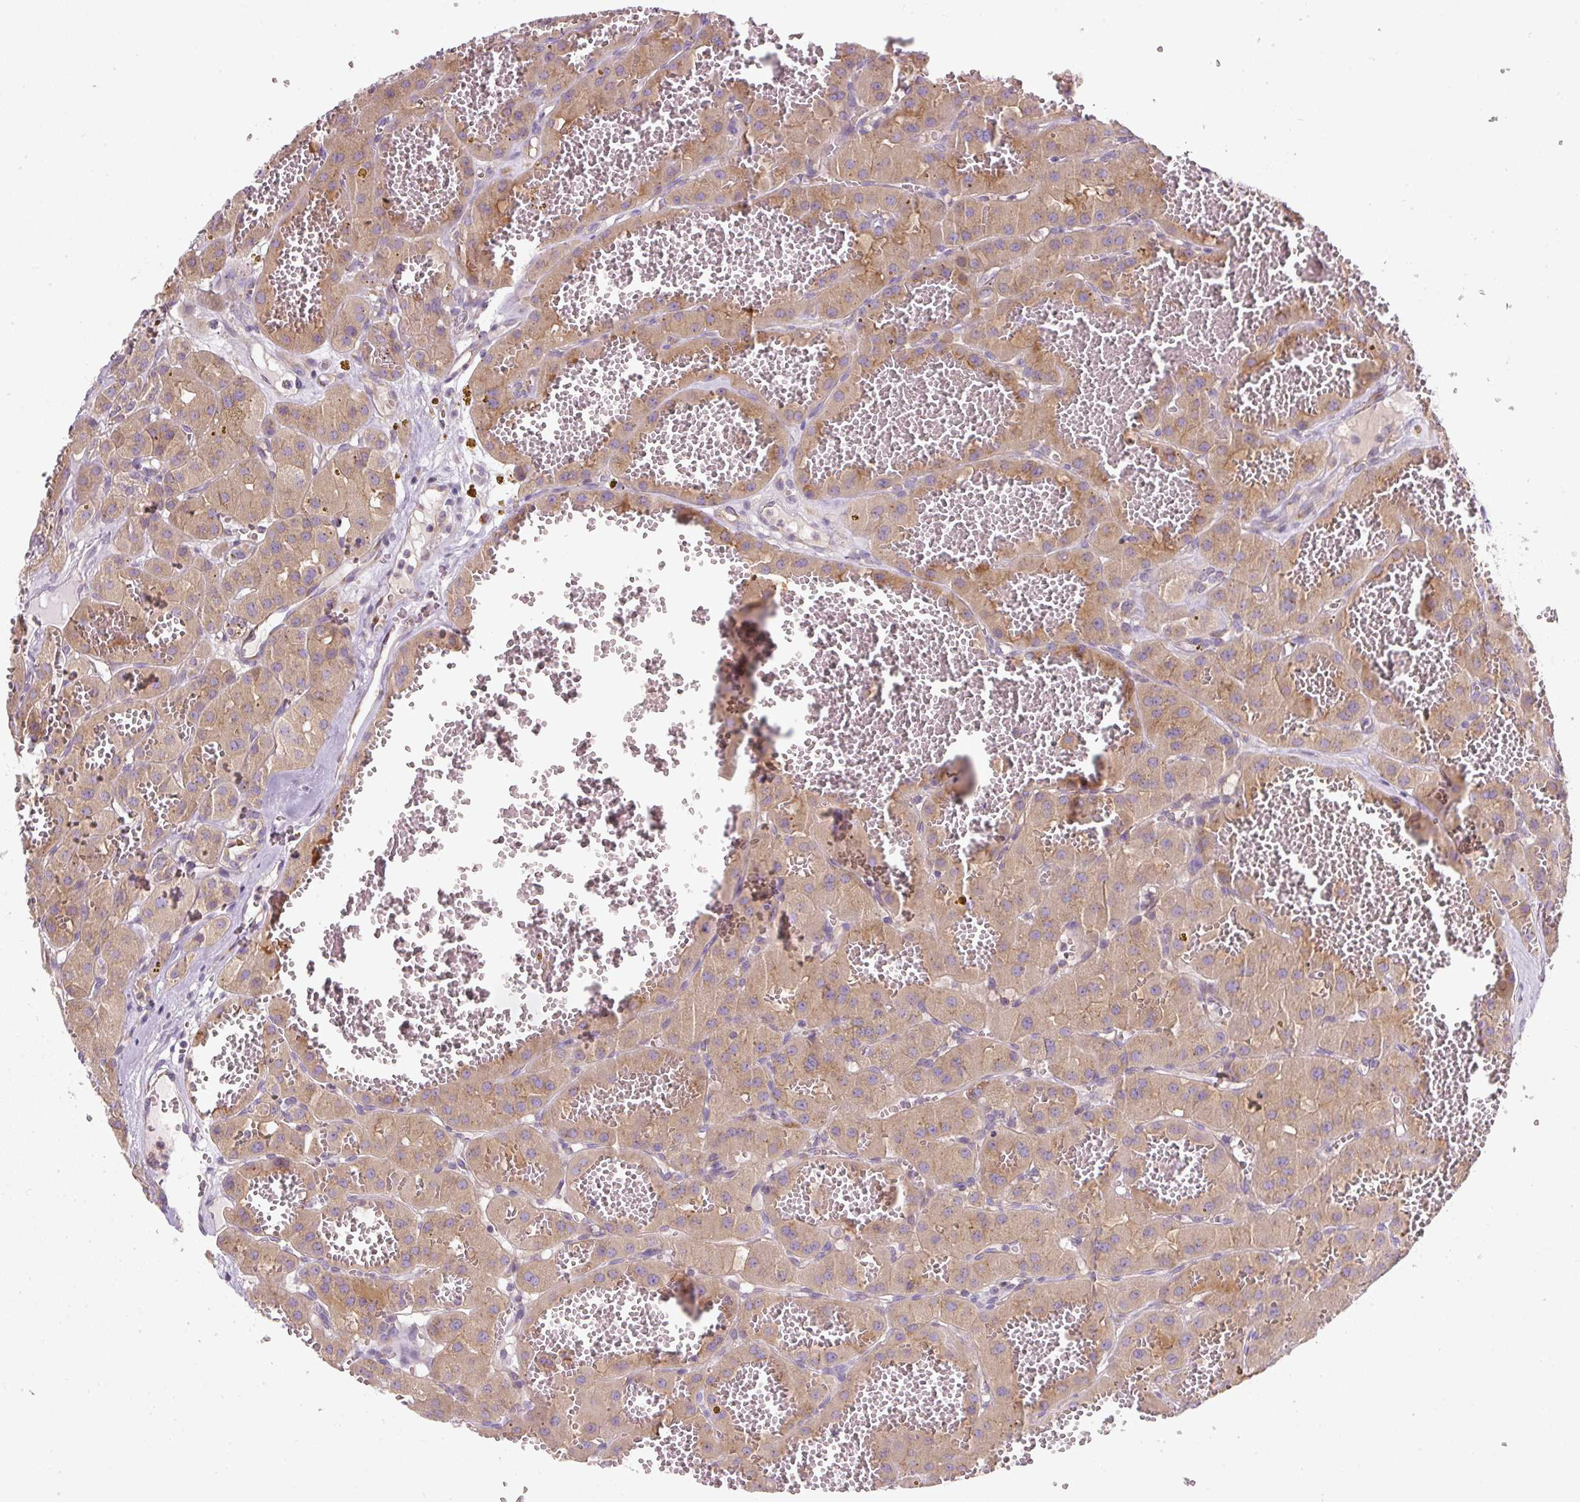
{"staining": {"intensity": "moderate", "quantity": ">75%", "location": "cytoplasmic/membranous"}, "tissue": "renal cancer", "cell_type": "Tumor cells", "image_type": "cancer", "snomed": [{"axis": "morphology", "description": "Carcinoma, NOS"}, {"axis": "topography", "description": "Kidney"}], "caption": "Moderate cytoplasmic/membranous expression is identified in about >75% of tumor cells in renal cancer.", "gene": "MLX", "patient": {"sex": "female", "age": 75}}